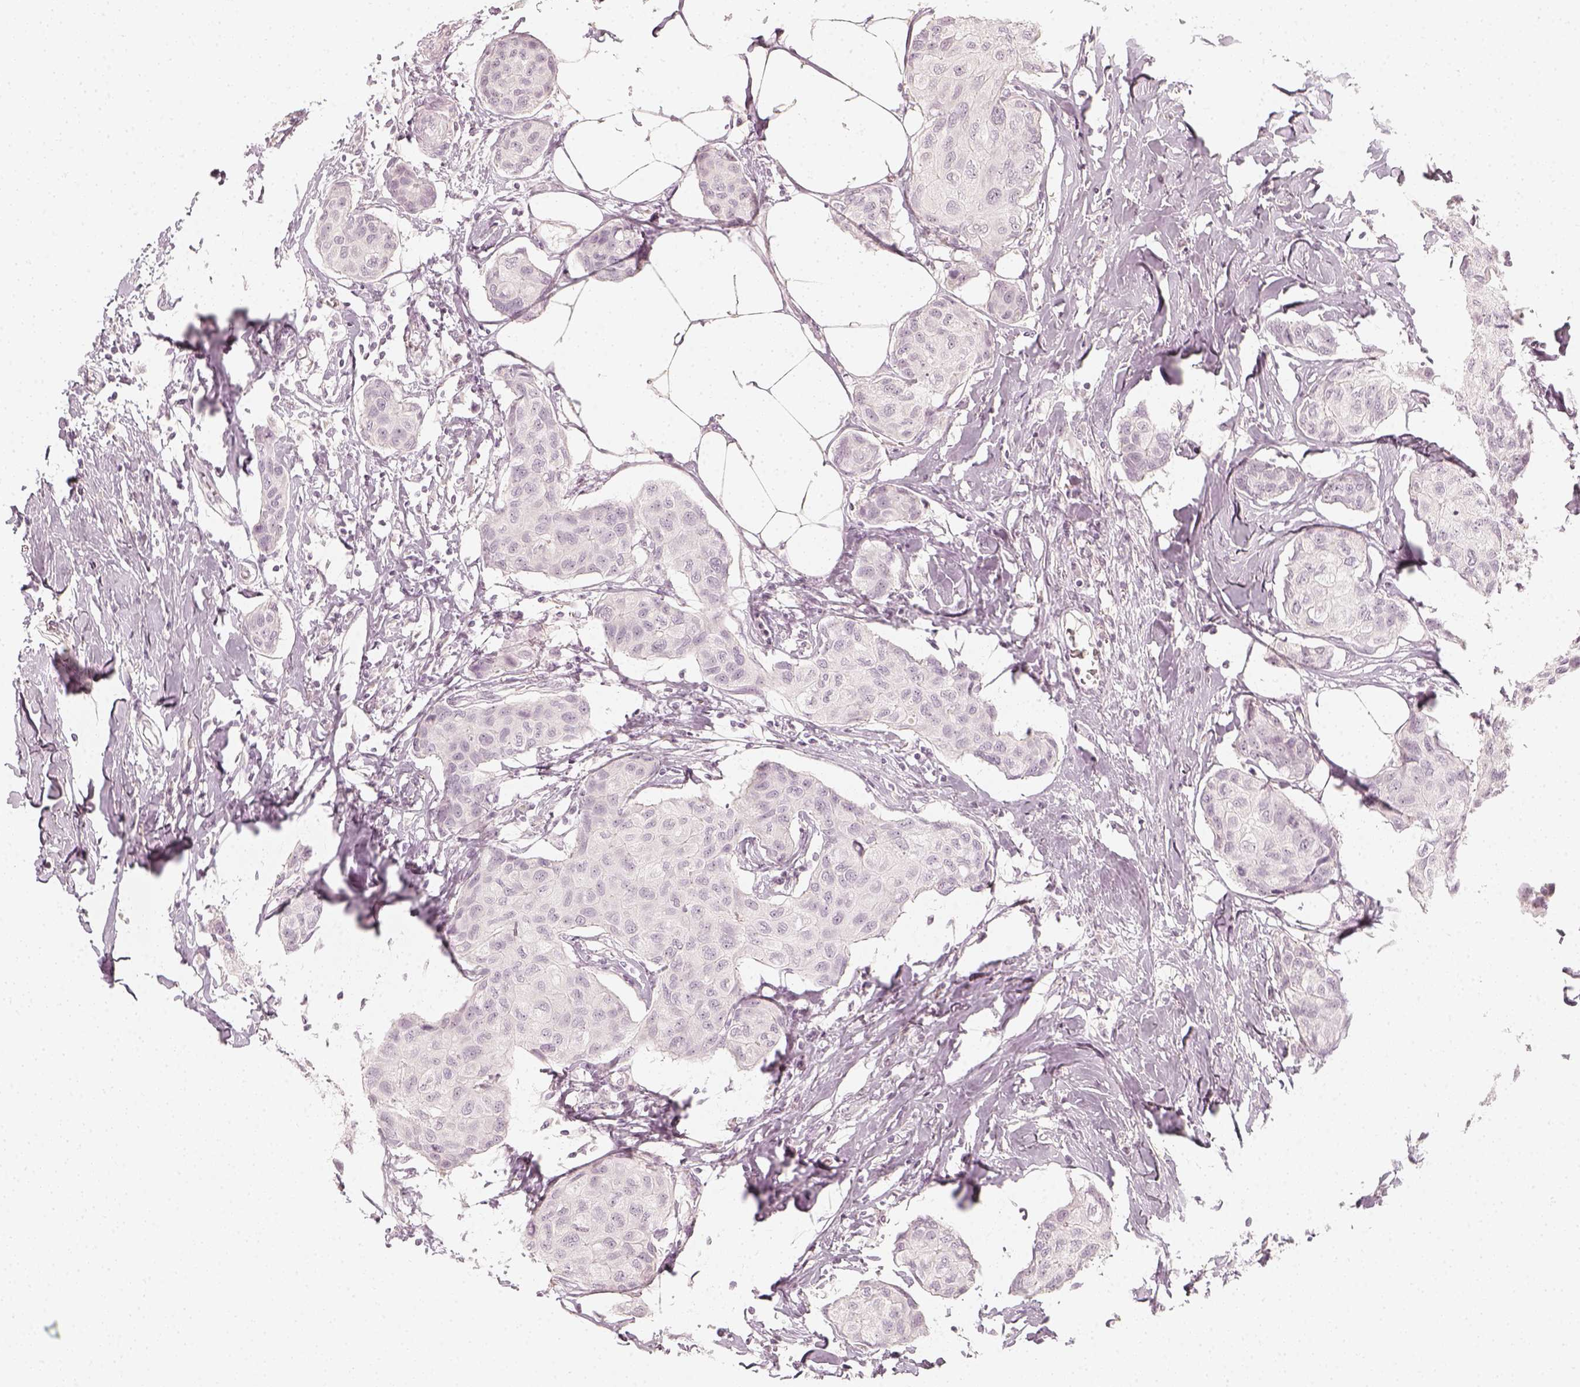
{"staining": {"intensity": "negative", "quantity": "none", "location": "none"}, "tissue": "breast cancer", "cell_type": "Tumor cells", "image_type": "cancer", "snomed": [{"axis": "morphology", "description": "Duct carcinoma"}, {"axis": "topography", "description": "Breast"}], "caption": "Tumor cells show no significant expression in breast cancer.", "gene": "DSG4", "patient": {"sex": "female", "age": 80}}